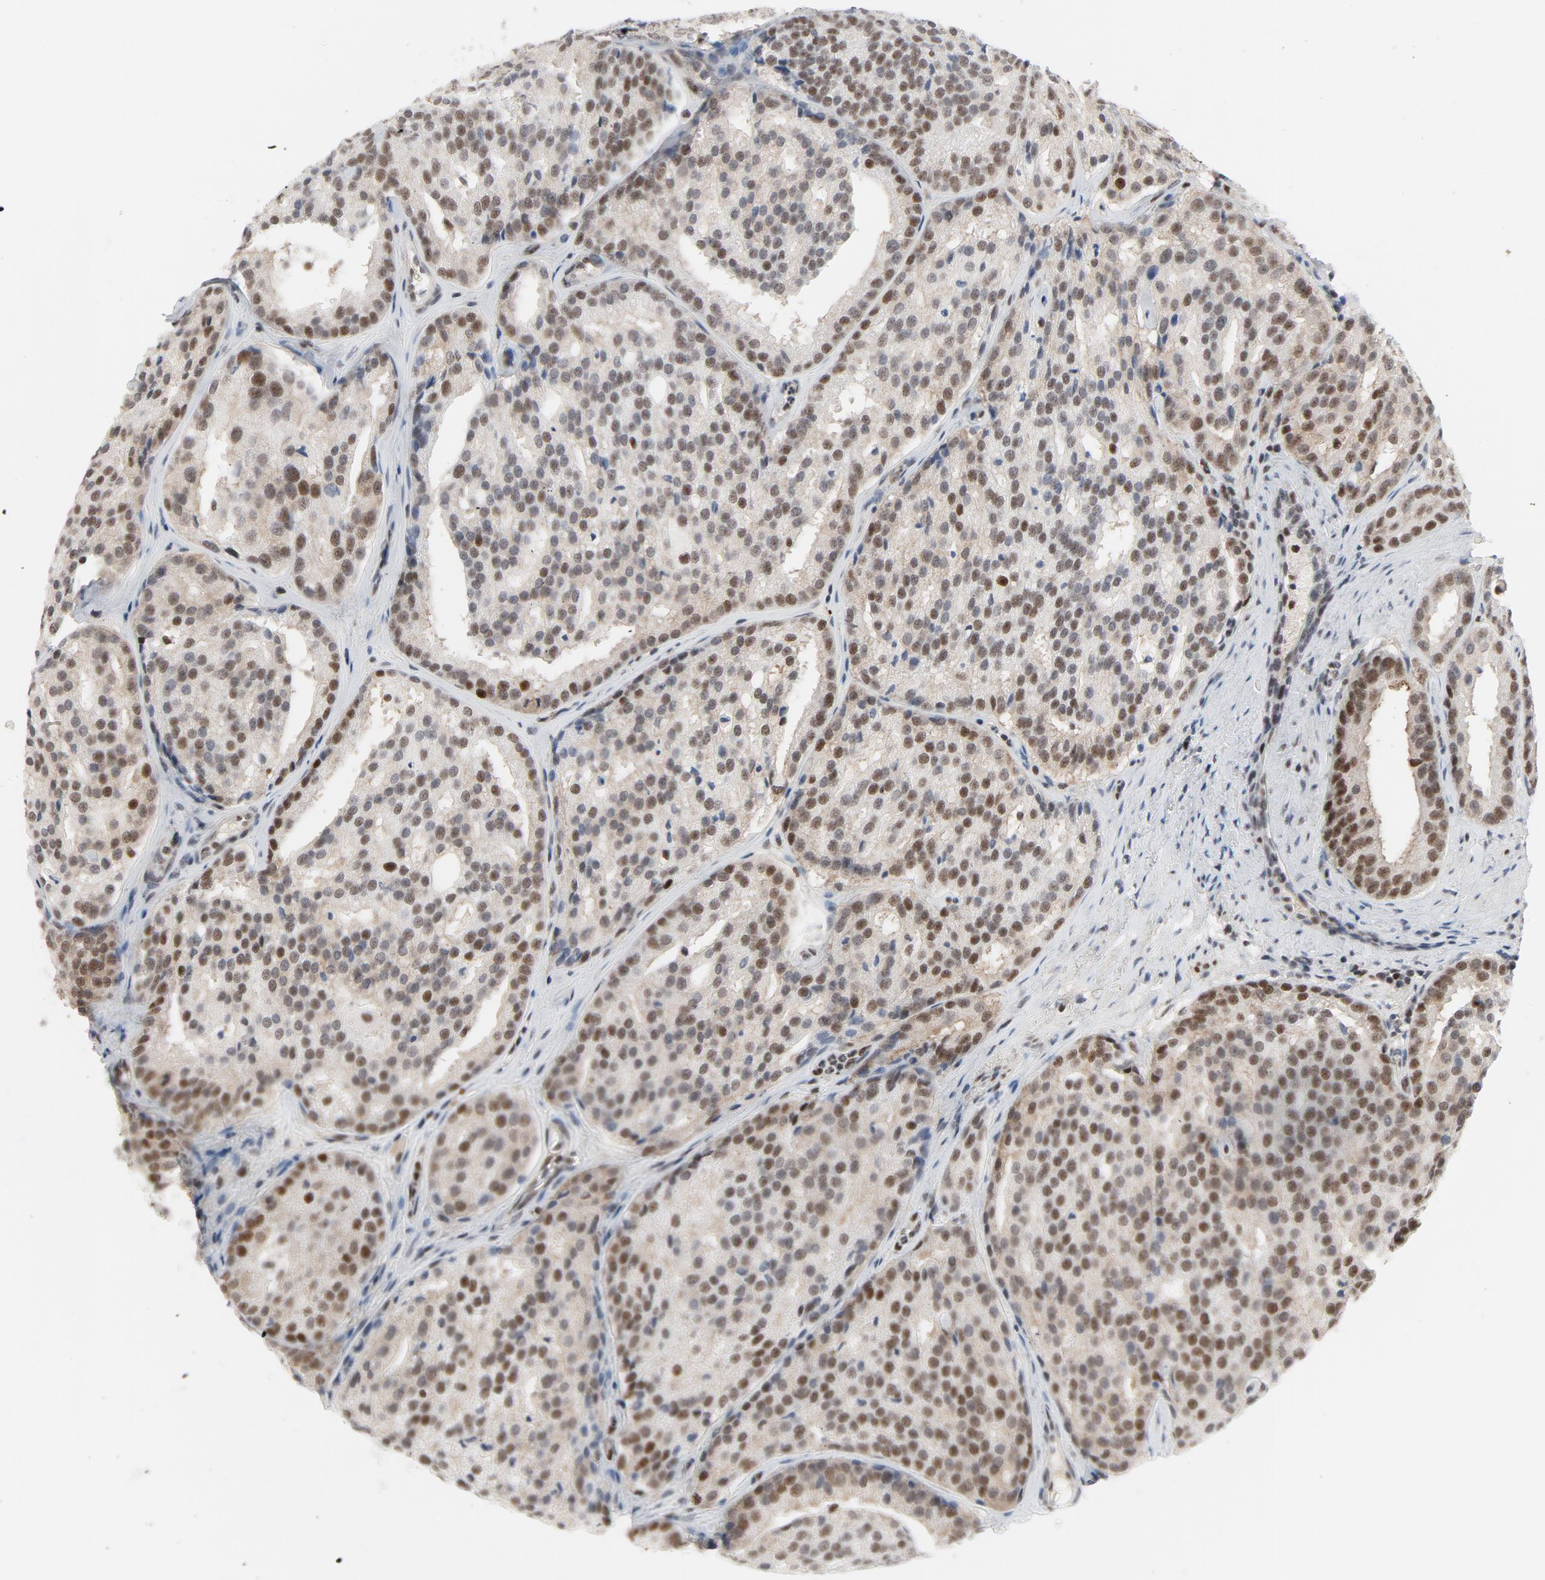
{"staining": {"intensity": "moderate", "quantity": "25%-75%", "location": "nuclear"}, "tissue": "prostate cancer", "cell_type": "Tumor cells", "image_type": "cancer", "snomed": [{"axis": "morphology", "description": "Adenocarcinoma, High grade"}, {"axis": "topography", "description": "Prostate"}], "caption": "Moderate nuclear protein staining is present in approximately 25%-75% of tumor cells in prostate cancer.", "gene": "JMJD6", "patient": {"sex": "male", "age": 64}}